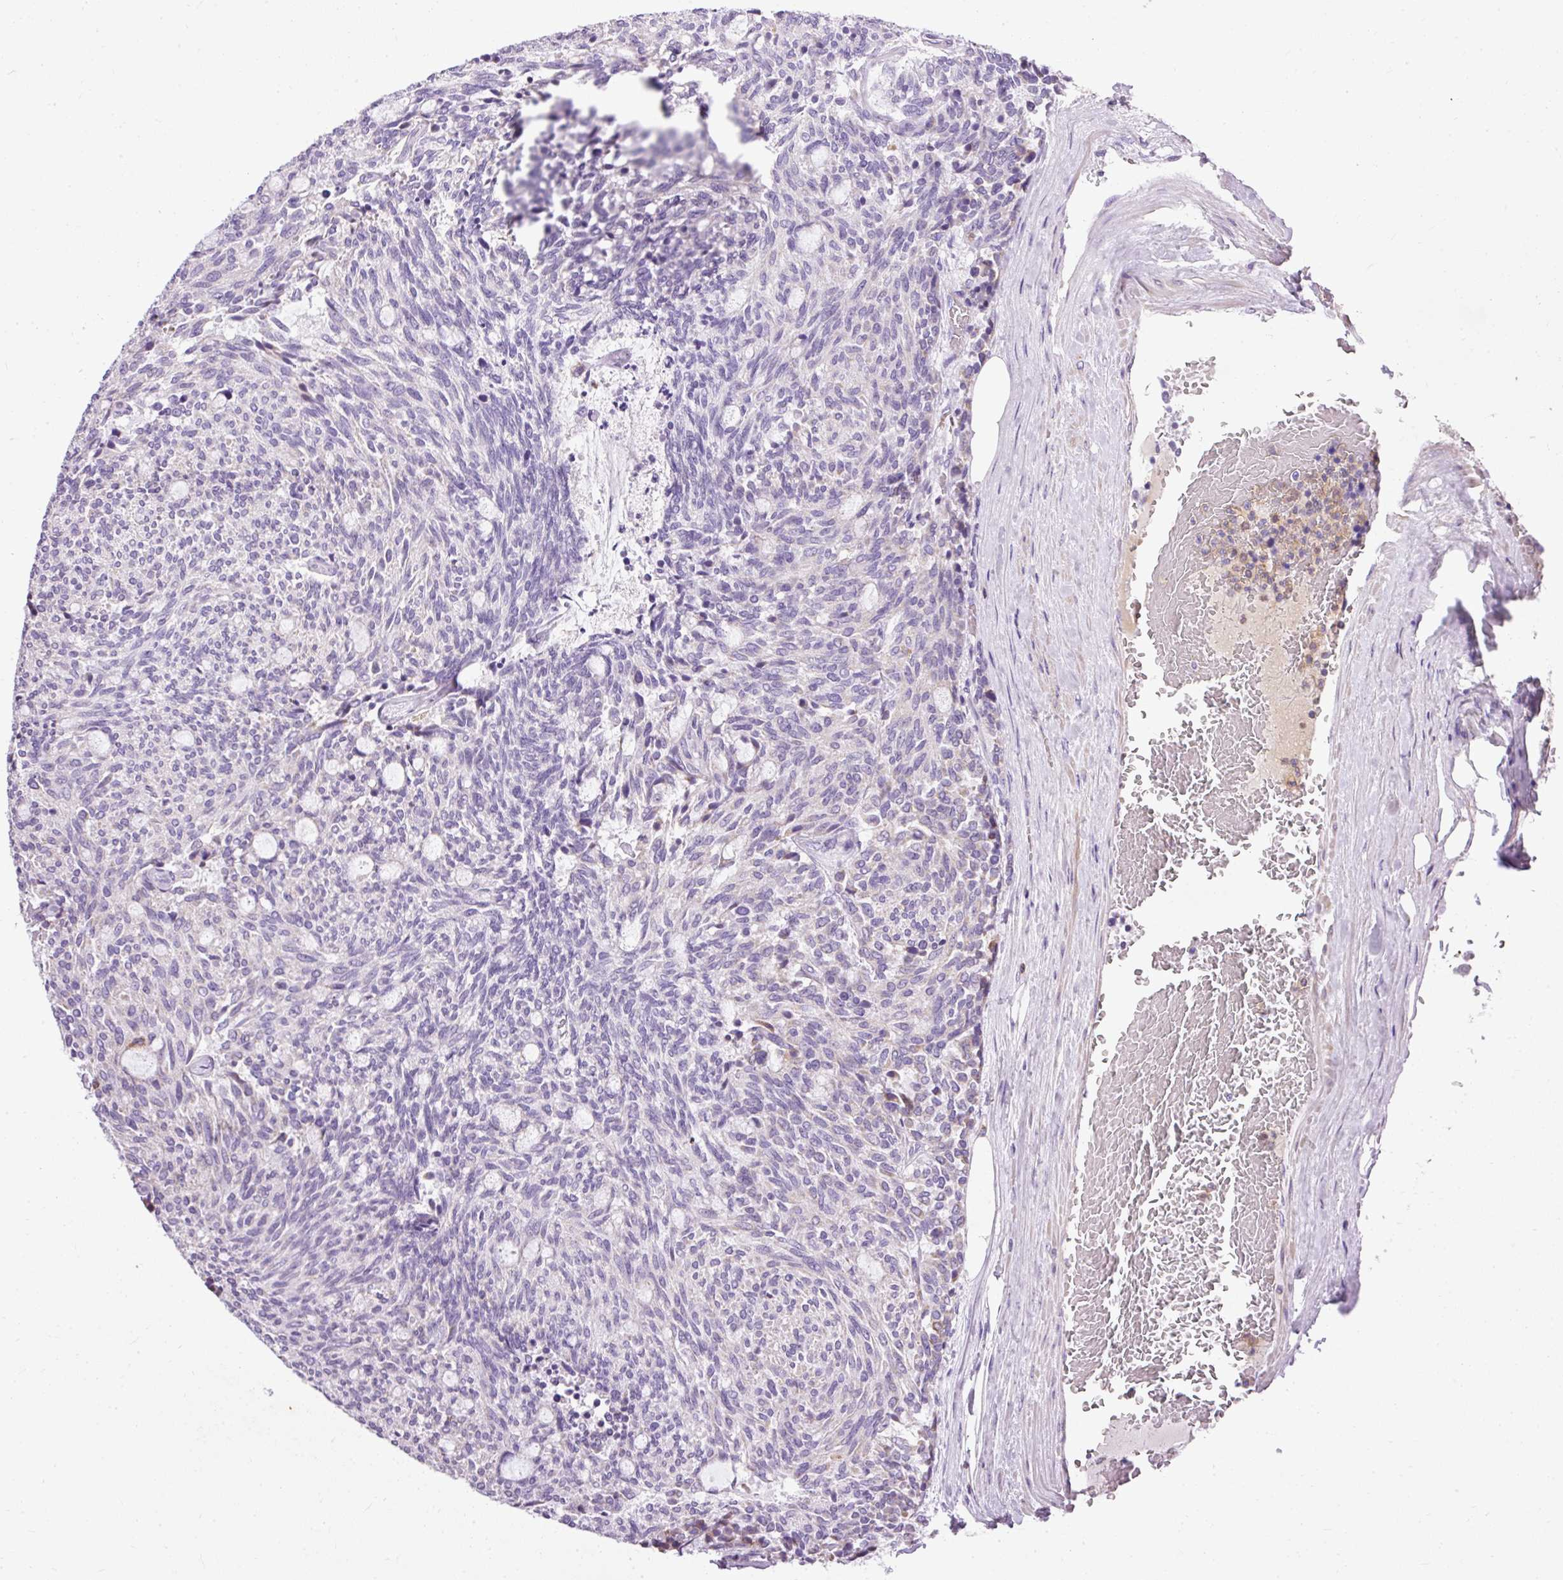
{"staining": {"intensity": "negative", "quantity": "none", "location": "none"}, "tissue": "carcinoid", "cell_type": "Tumor cells", "image_type": "cancer", "snomed": [{"axis": "morphology", "description": "Carcinoid, malignant, NOS"}, {"axis": "topography", "description": "Pancreas"}], "caption": "This is a micrograph of immunohistochemistry staining of carcinoid (malignant), which shows no positivity in tumor cells.", "gene": "IMMT", "patient": {"sex": "female", "age": 54}}